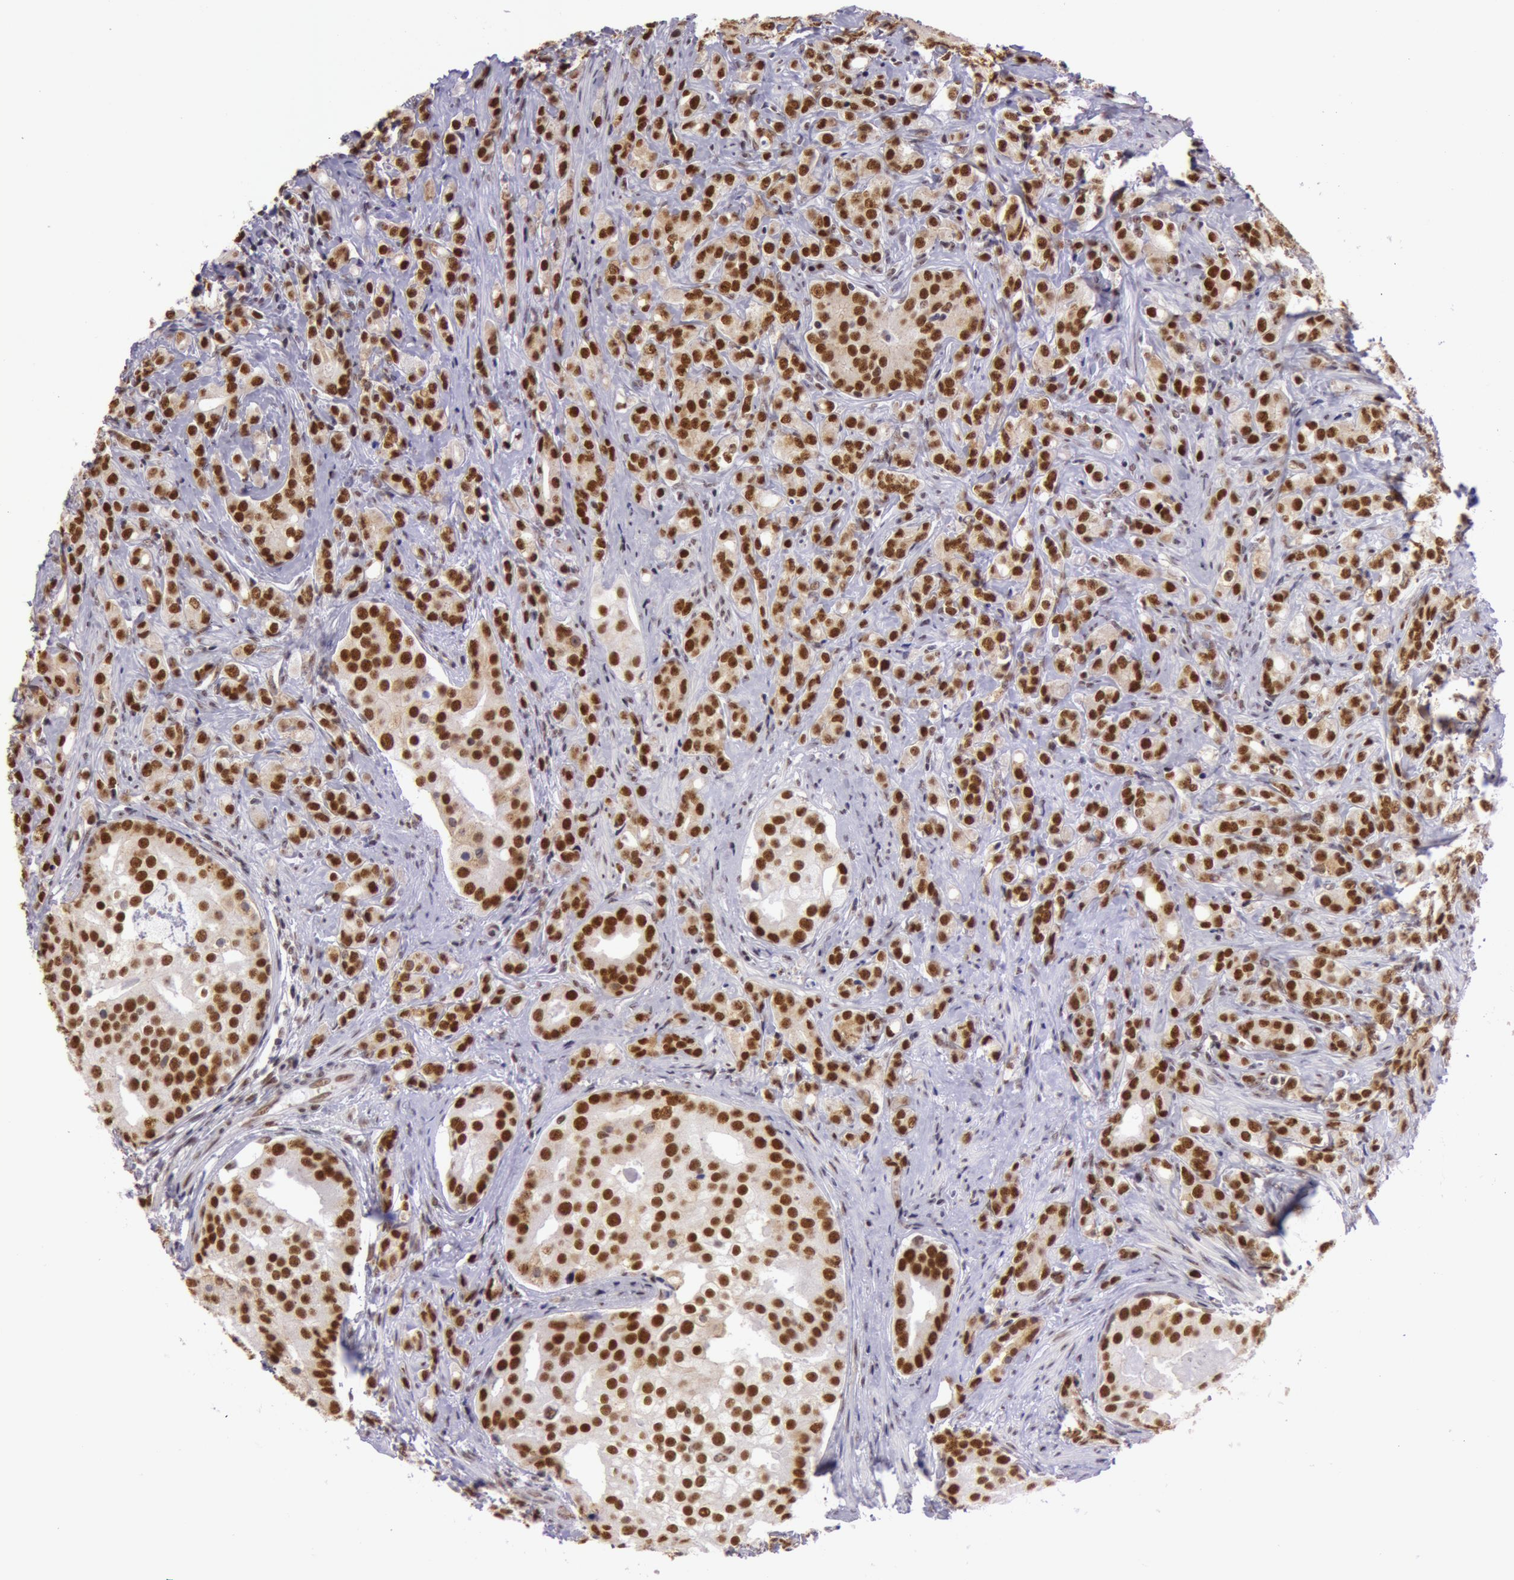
{"staining": {"intensity": "strong", "quantity": ">75%", "location": "nuclear"}, "tissue": "prostate cancer", "cell_type": "Tumor cells", "image_type": "cancer", "snomed": [{"axis": "morphology", "description": "Adenocarcinoma, Medium grade"}, {"axis": "topography", "description": "Prostate"}], "caption": "An immunohistochemistry (IHC) histopathology image of tumor tissue is shown. Protein staining in brown highlights strong nuclear positivity in prostate cancer (medium-grade adenocarcinoma) within tumor cells.", "gene": "NBN", "patient": {"sex": "male", "age": 59}}